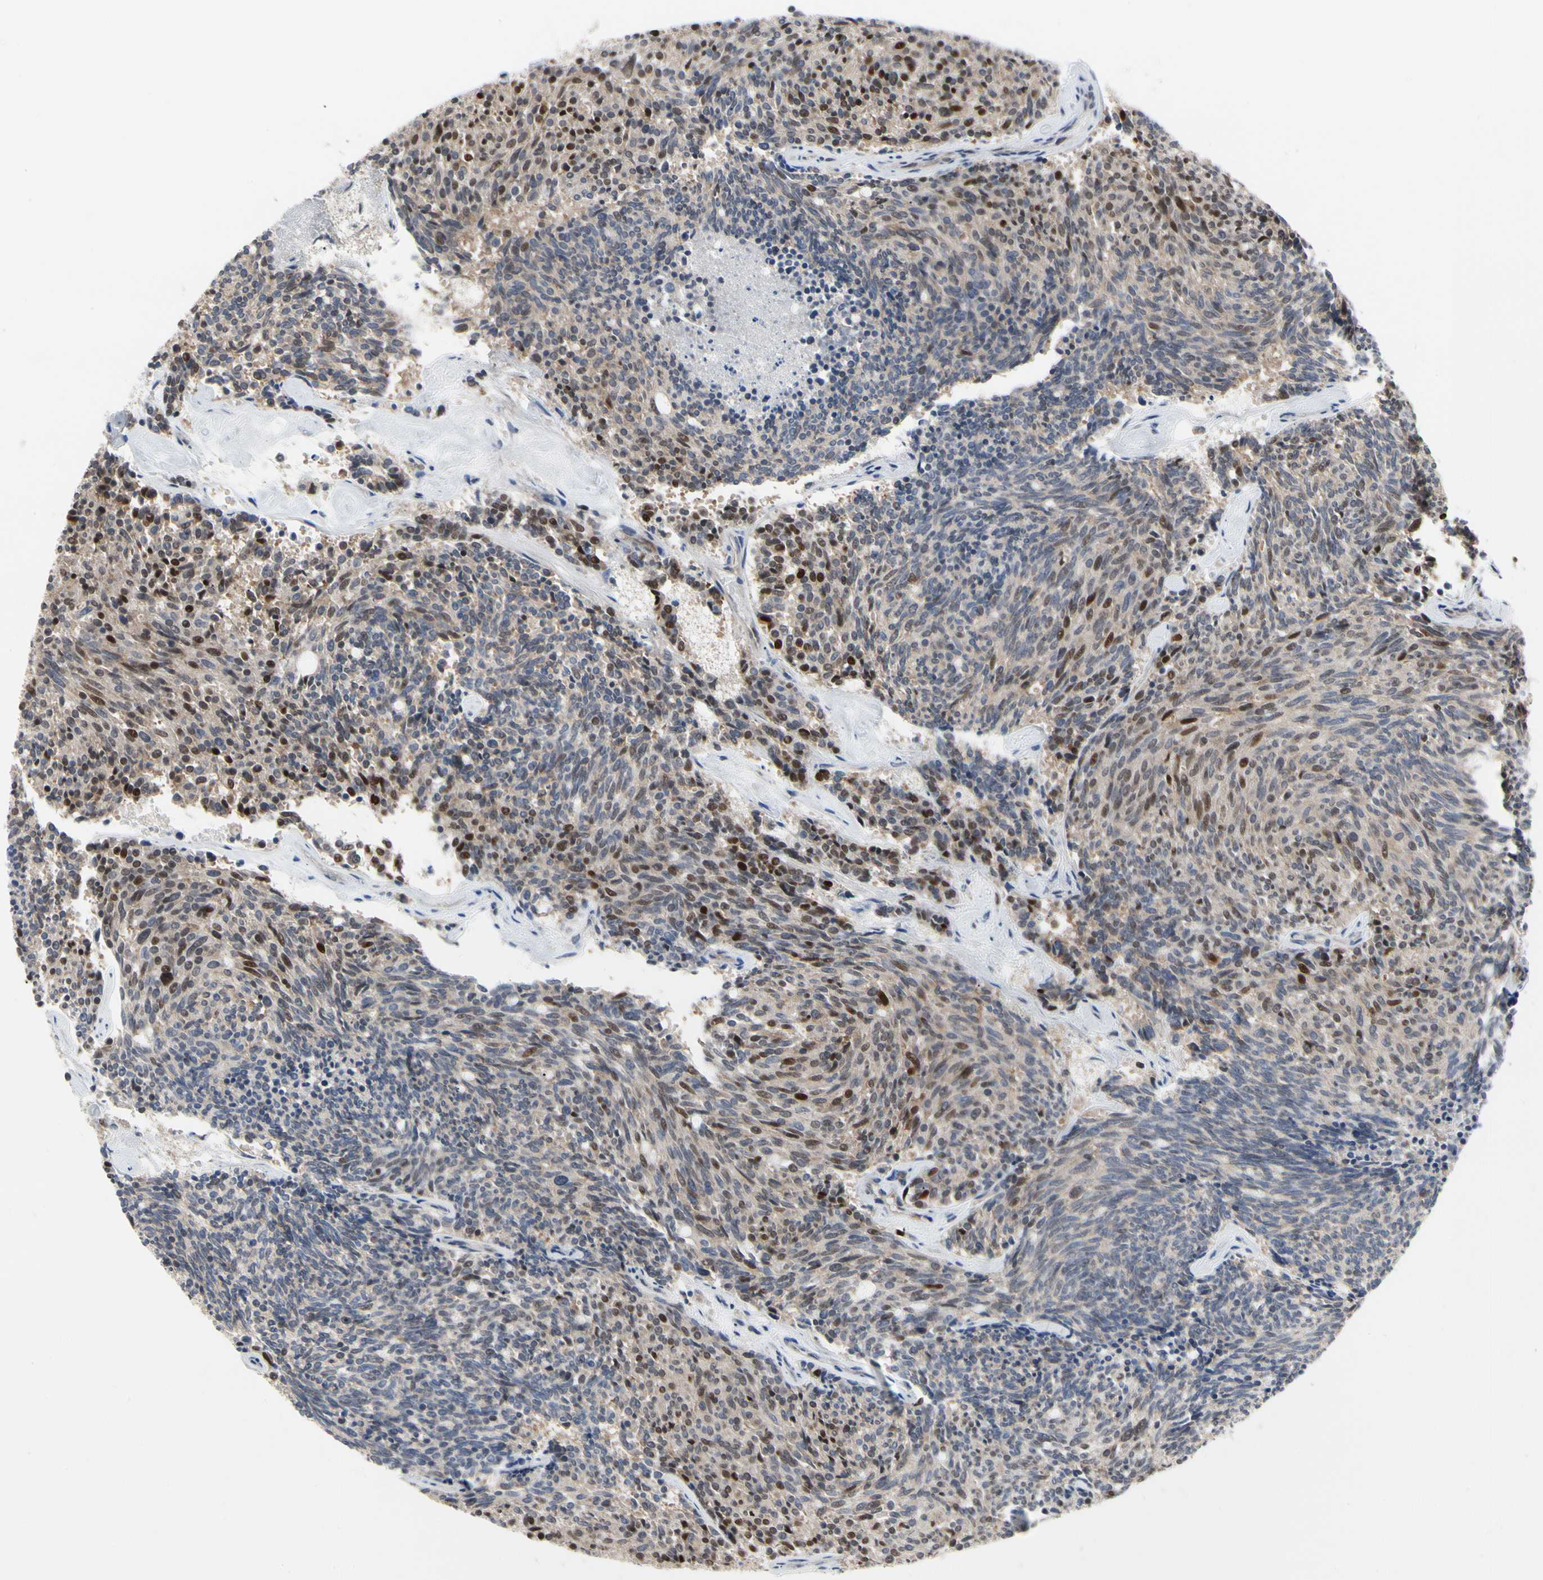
{"staining": {"intensity": "moderate", "quantity": ">75%", "location": "cytoplasmic/membranous,nuclear"}, "tissue": "carcinoid", "cell_type": "Tumor cells", "image_type": "cancer", "snomed": [{"axis": "morphology", "description": "Carcinoid, malignant, NOS"}, {"axis": "topography", "description": "Pancreas"}], "caption": "Carcinoid stained with a protein marker exhibits moderate staining in tumor cells.", "gene": "CDK5", "patient": {"sex": "female", "age": 54}}